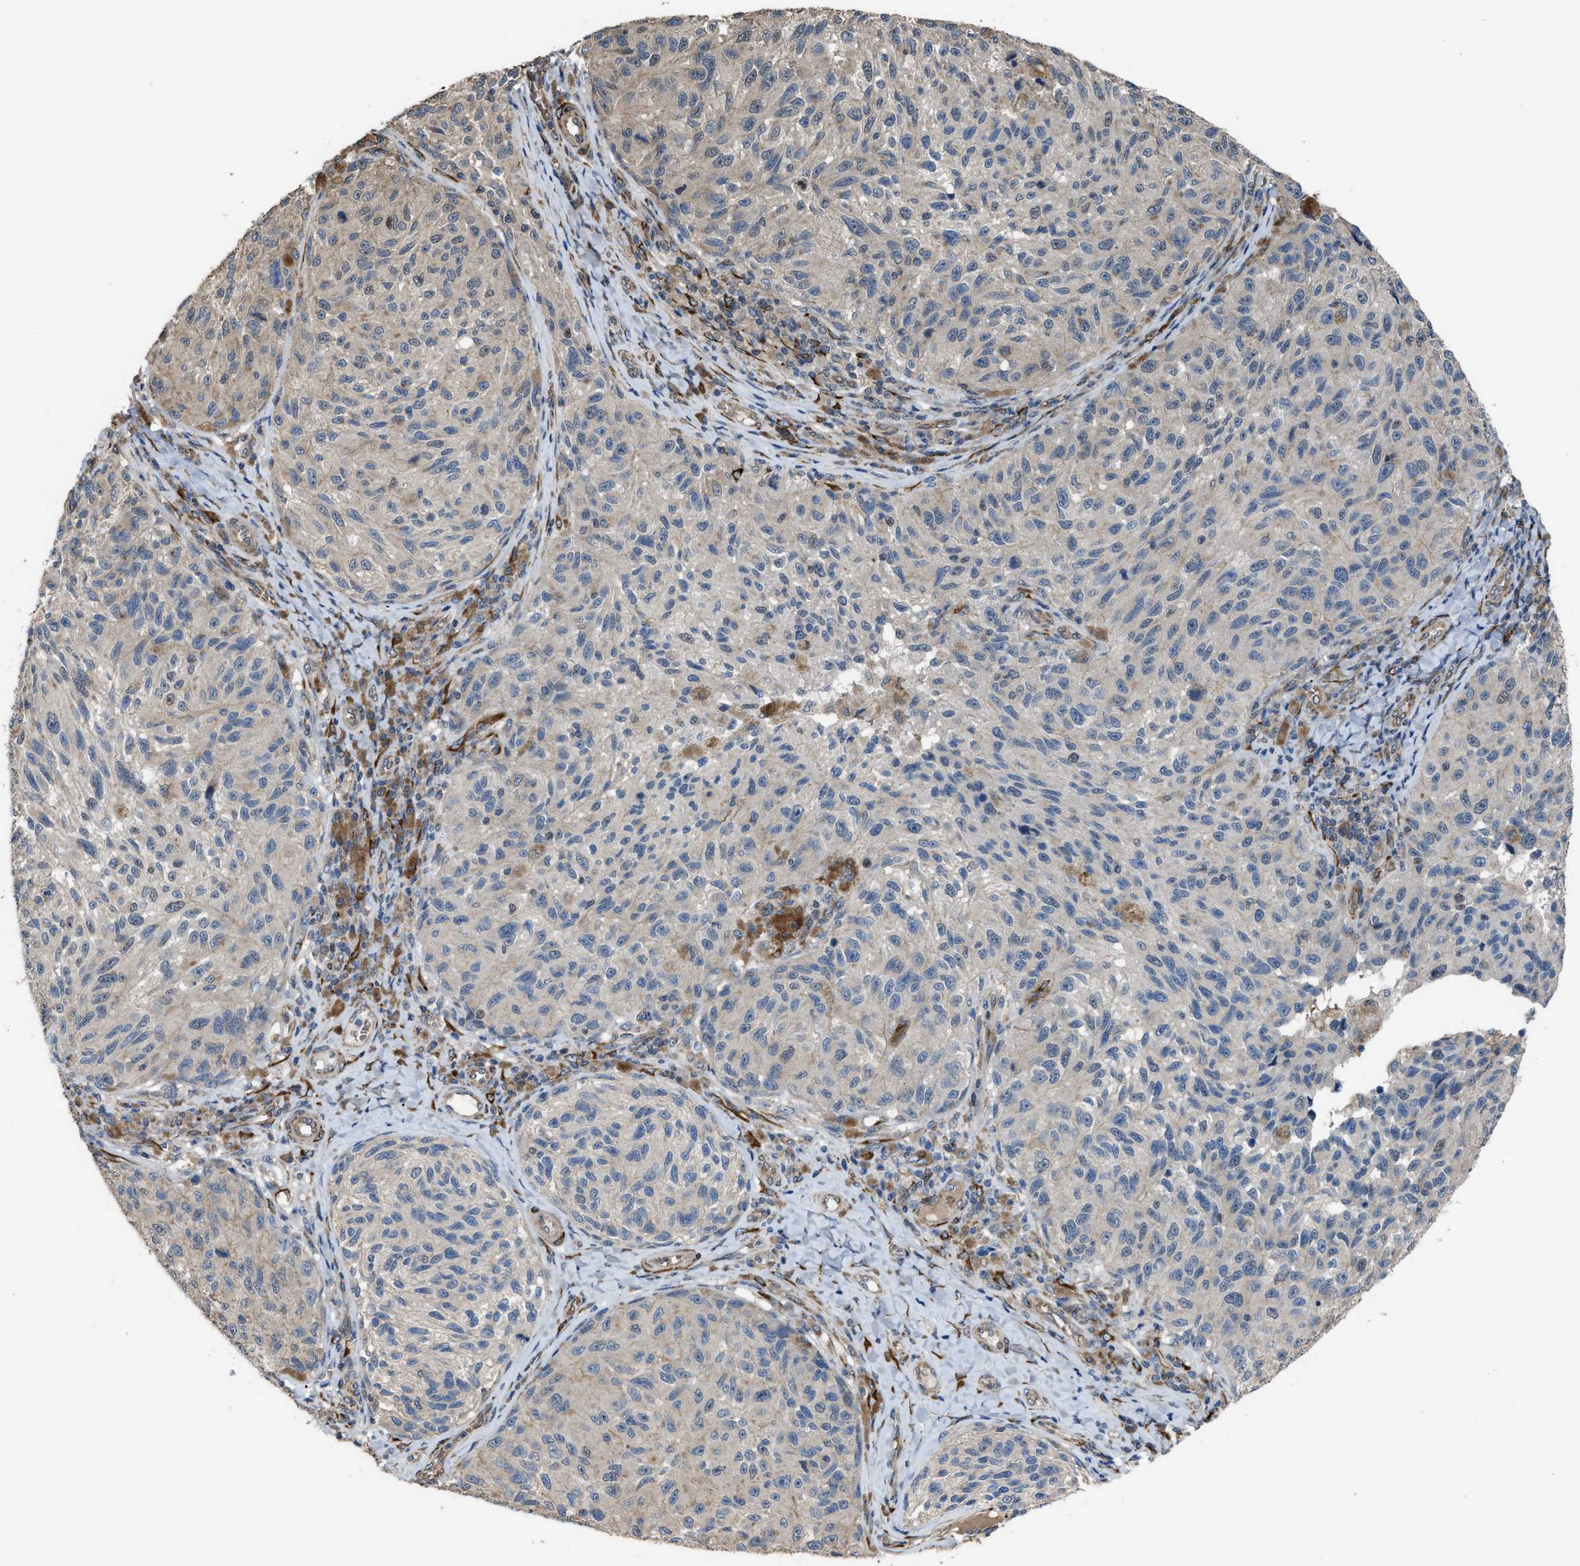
{"staining": {"intensity": "weak", "quantity": "<25%", "location": "cytoplasmic/membranous"}, "tissue": "melanoma", "cell_type": "Tumor cells", "image_type": "cancer", "snomed": [{"axis": "morphology", "description": "Malignant melanoma, NOS"}, {"axis": "topography", "description": "Skin"}], "caption": "There is no significant staining in tumor cells of malignant melanoma.", "gene": "SELENOM", "patient": {"sex": "female", "age": 73}}